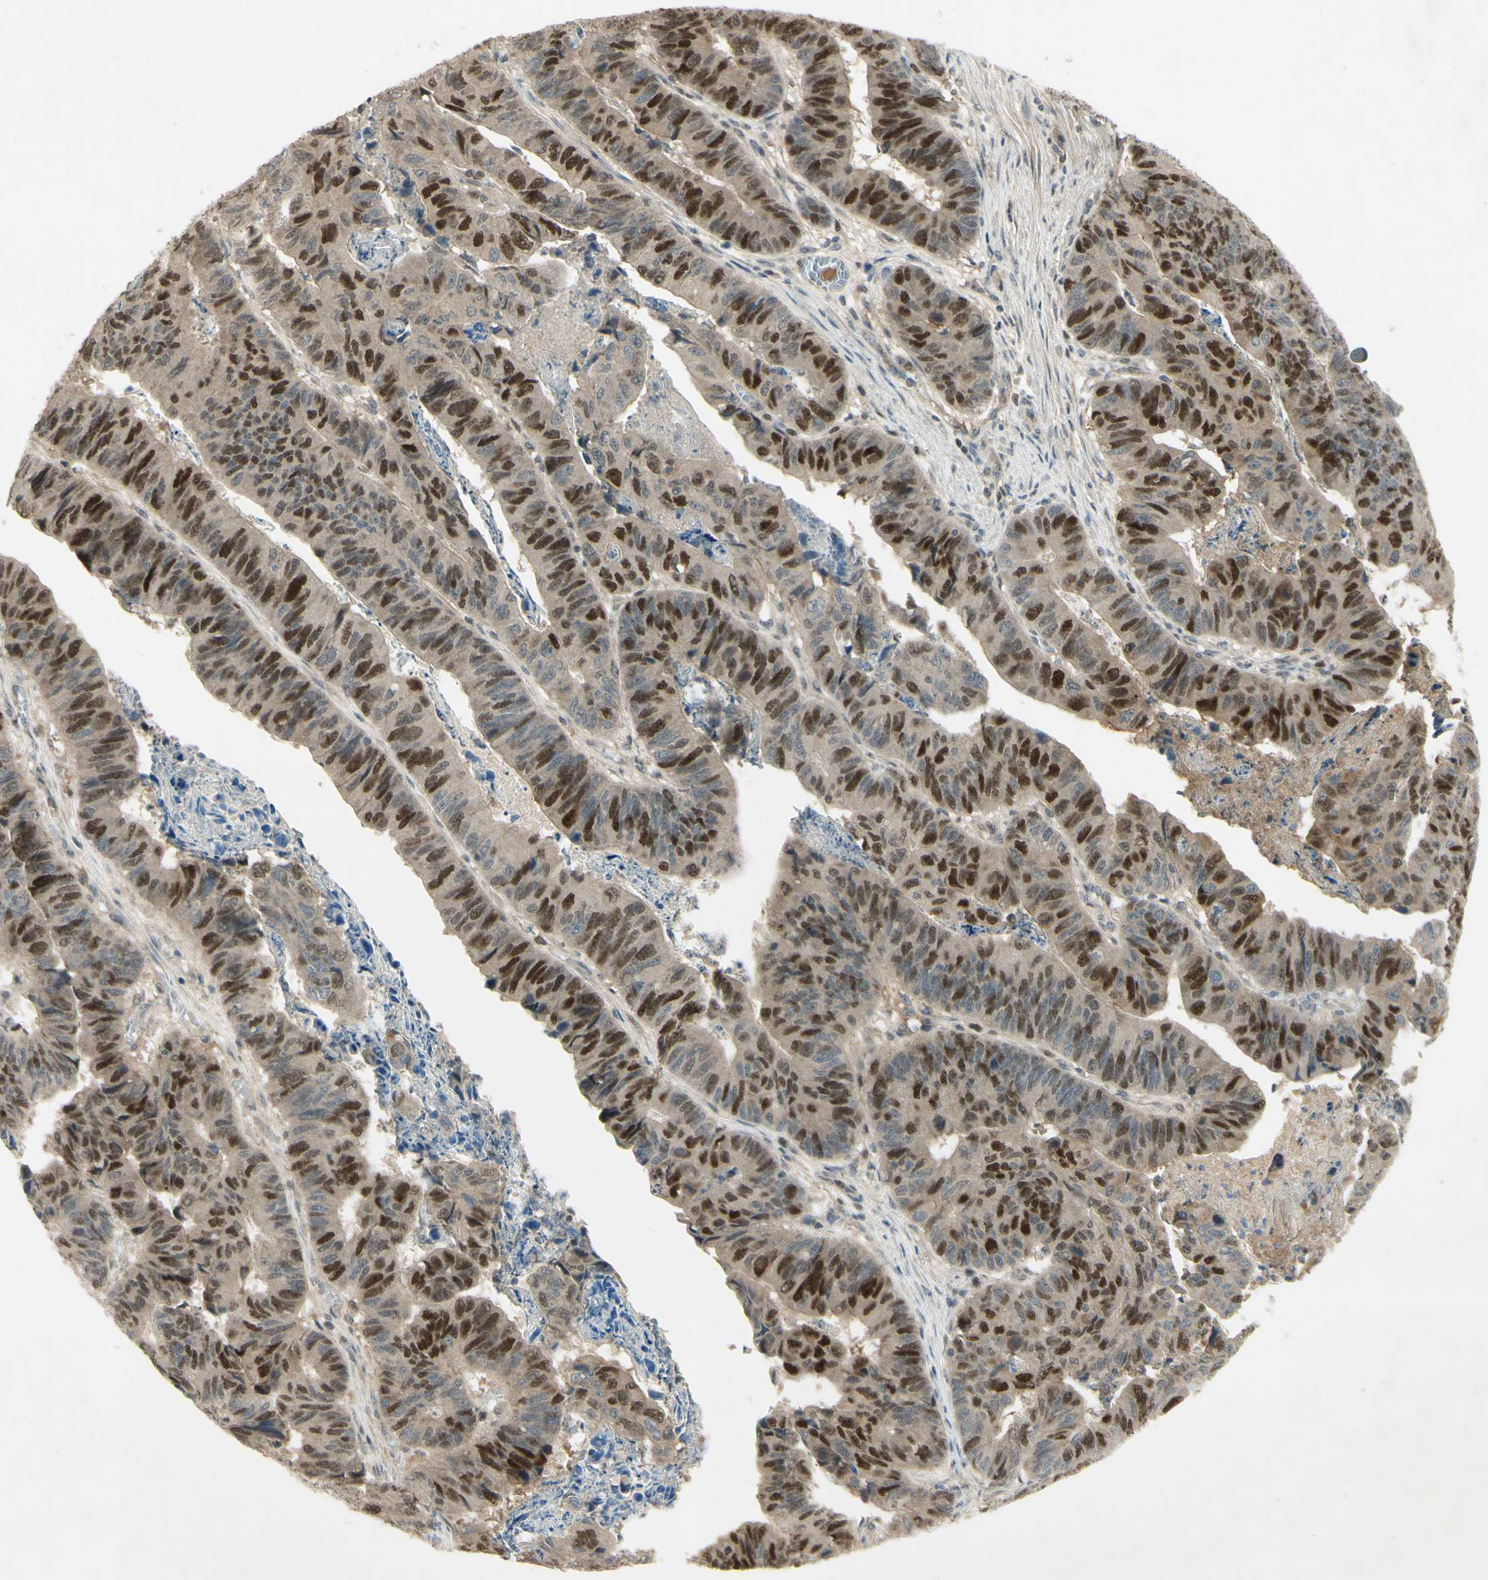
{"staining": {"intensity": "strong", "quantity": ">75%", "location": "nuclear"}, "tissue": "stomach cancer", "cell_type": "Tumor cells", "image_type": "cancer", "snomed": [{"axis": "morphology", "description": "Adenocarcinoma, NOS"}, {"axis": "topography", "description": "Stomach, lower"}], "caption": "An immunohistochemistry (IHC) image of tumor tissue is shown. Protein staining in brown labels strong nuclear positivity in stomach cancer (adenocarcinoma) within tumor cells.", "gene": "RAD18", "patient": {"sex": "male", "age": 77}}